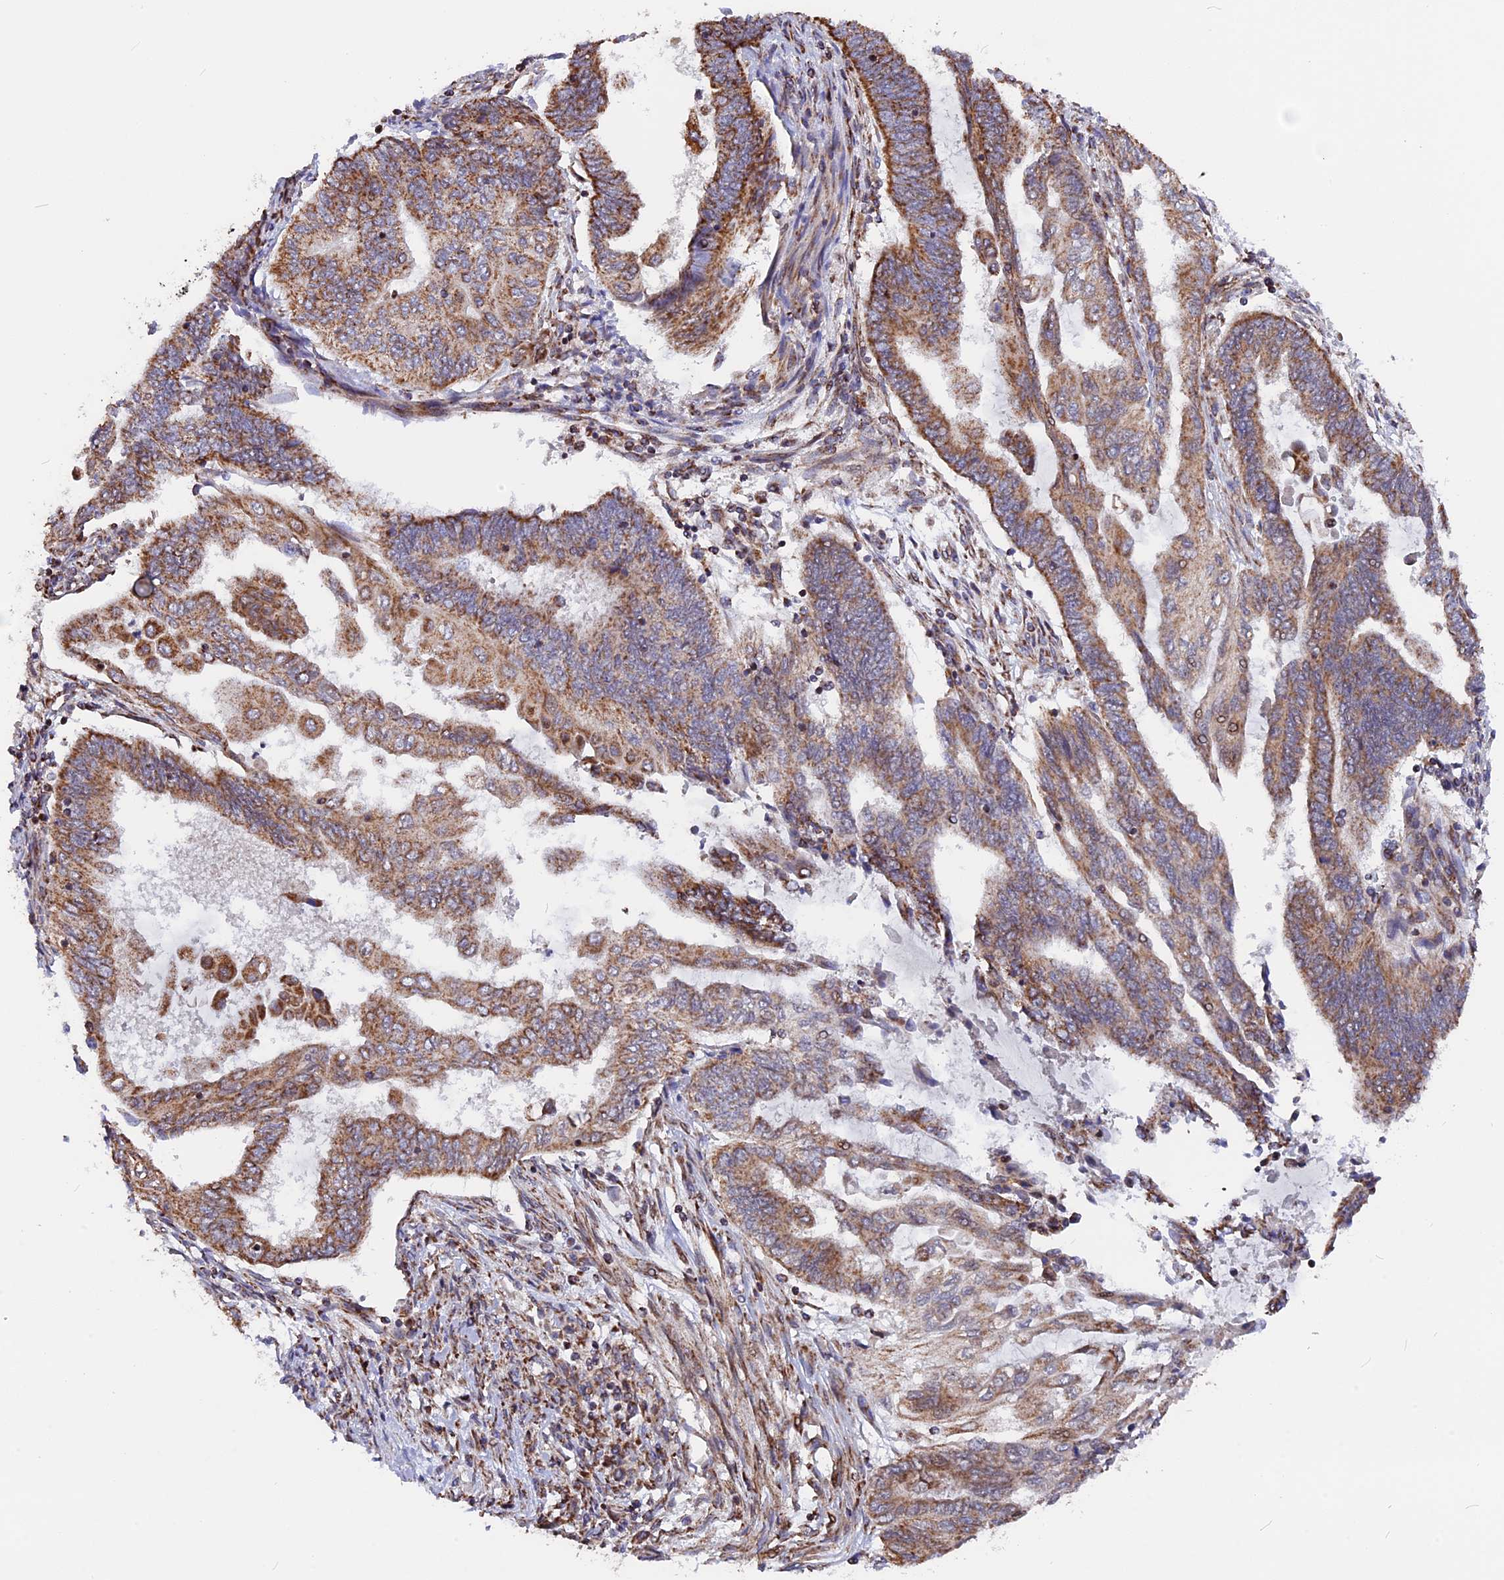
{"staining": {"intensity": "strong", "quantity": ">75%", "location": "cytoplasmic/membranous"}, "tissue": "endometrial cancer", "cell_type": "Tumor cells", "image_type": "cancer", "snomed": [{"axis": "morphology", "description": "Adenocarcinoma, NOS"}, {"axis": "topography", "description": "Uterus"}, {"axis": "topography", "description": "Endometrium"}], "caption": "IHC of human endometrial cancer displays high levels of strong cytoplasmic/membranous positivity in approximately >75% of tumor cells.", "gene": "FAM174C", "patient": {"sex": "female", "age": 70}}